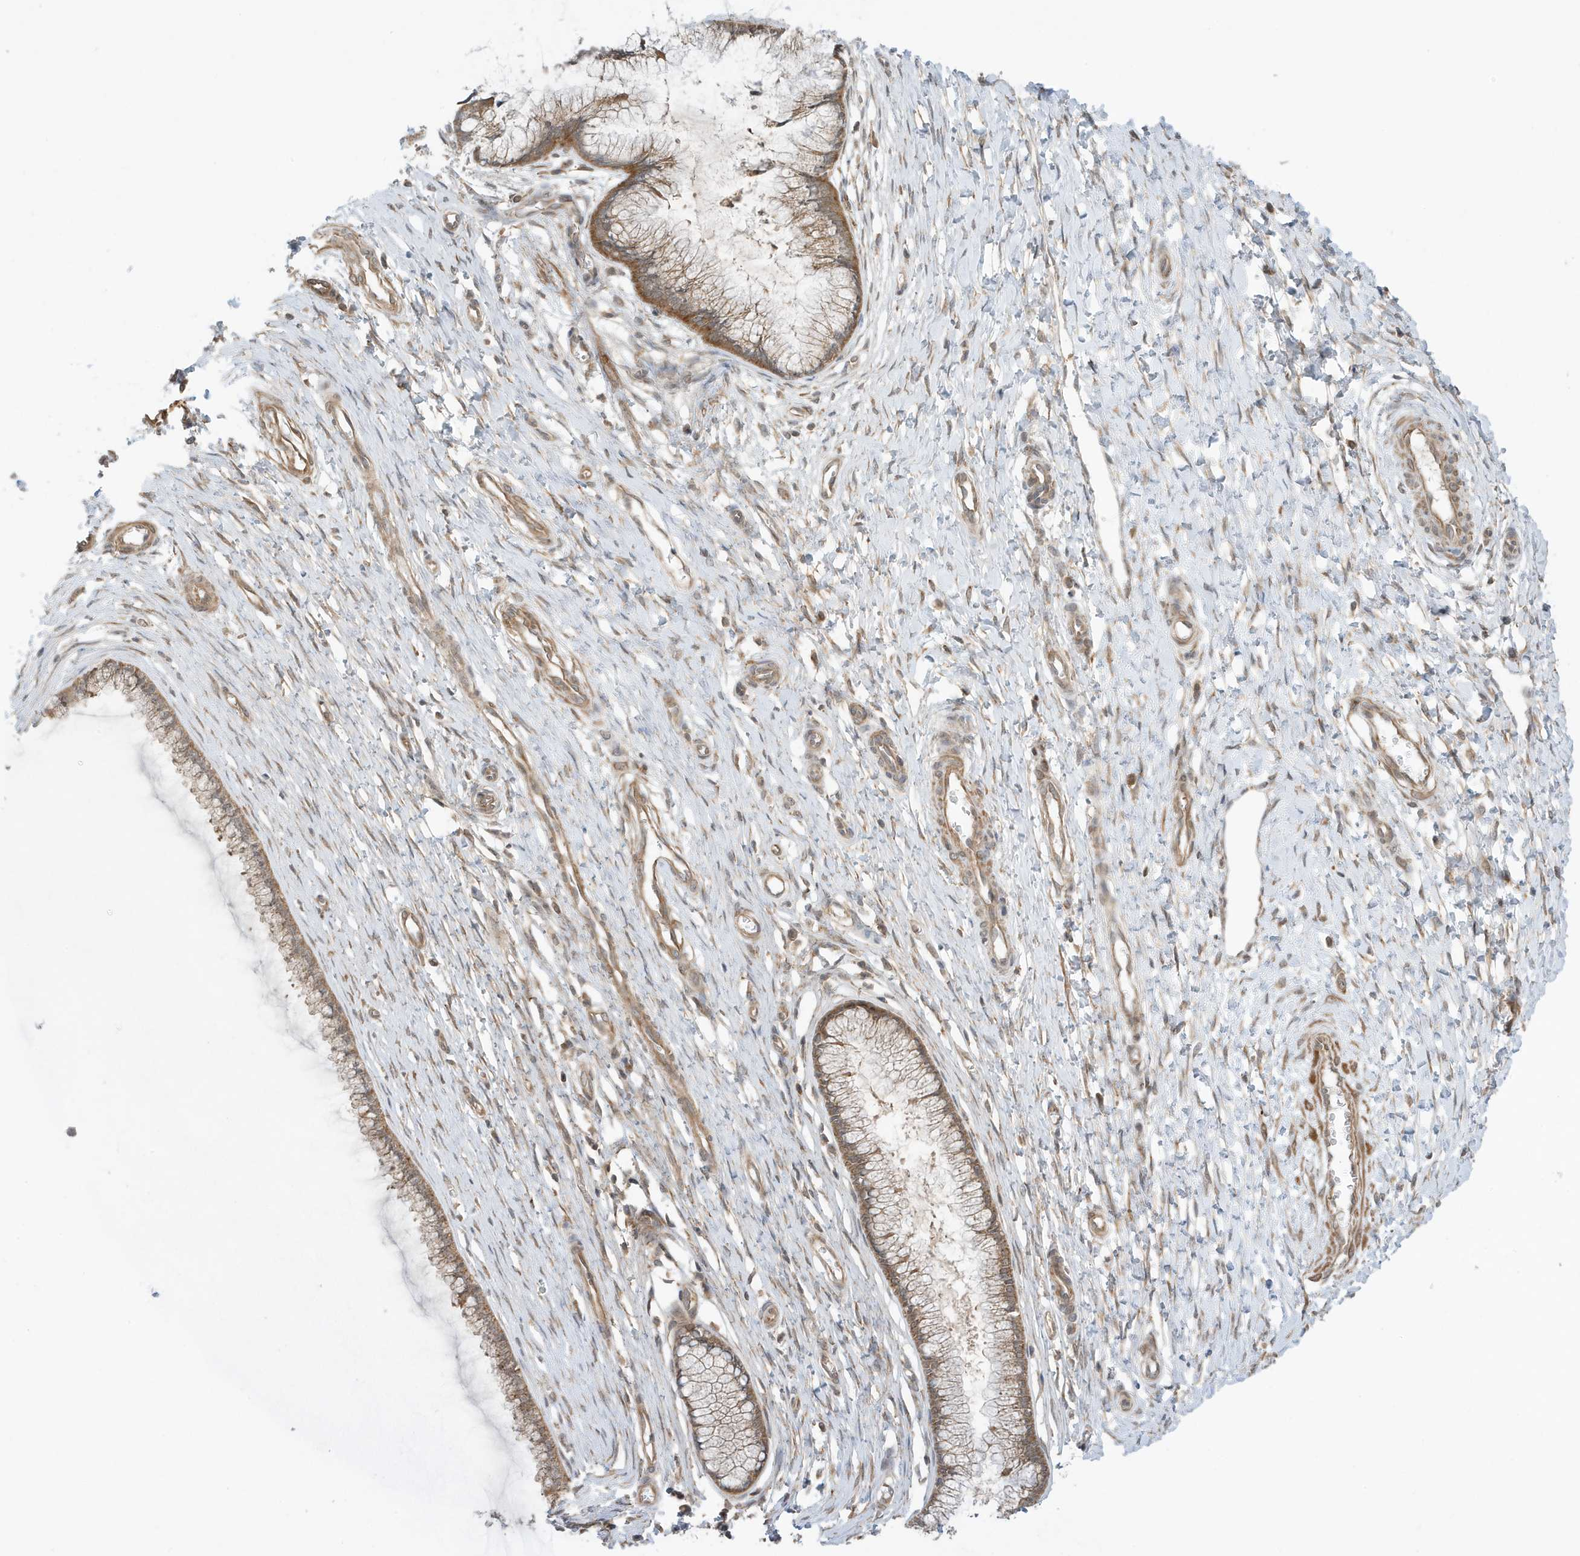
{"staining": {"intensity": "weak", "quantity": ">75%", "location": "cytoplasmic/membranous"}, "tissue": "cervix", "cell_type": "Glandular cells", "image_type": "normal", "snomed": [{"axis": "morphology", "description": "Normal tissue, NOS"}, {"axis": "topography", "description": "Cervix"}], "caption": "Benign cervix reveals weak cytoplasmic/membranous positivity in about >75% of glandular cells, visualized by immunohistochemistry.", "gene": "DHX36", "patient": {"sex": "female", "age": 55}}